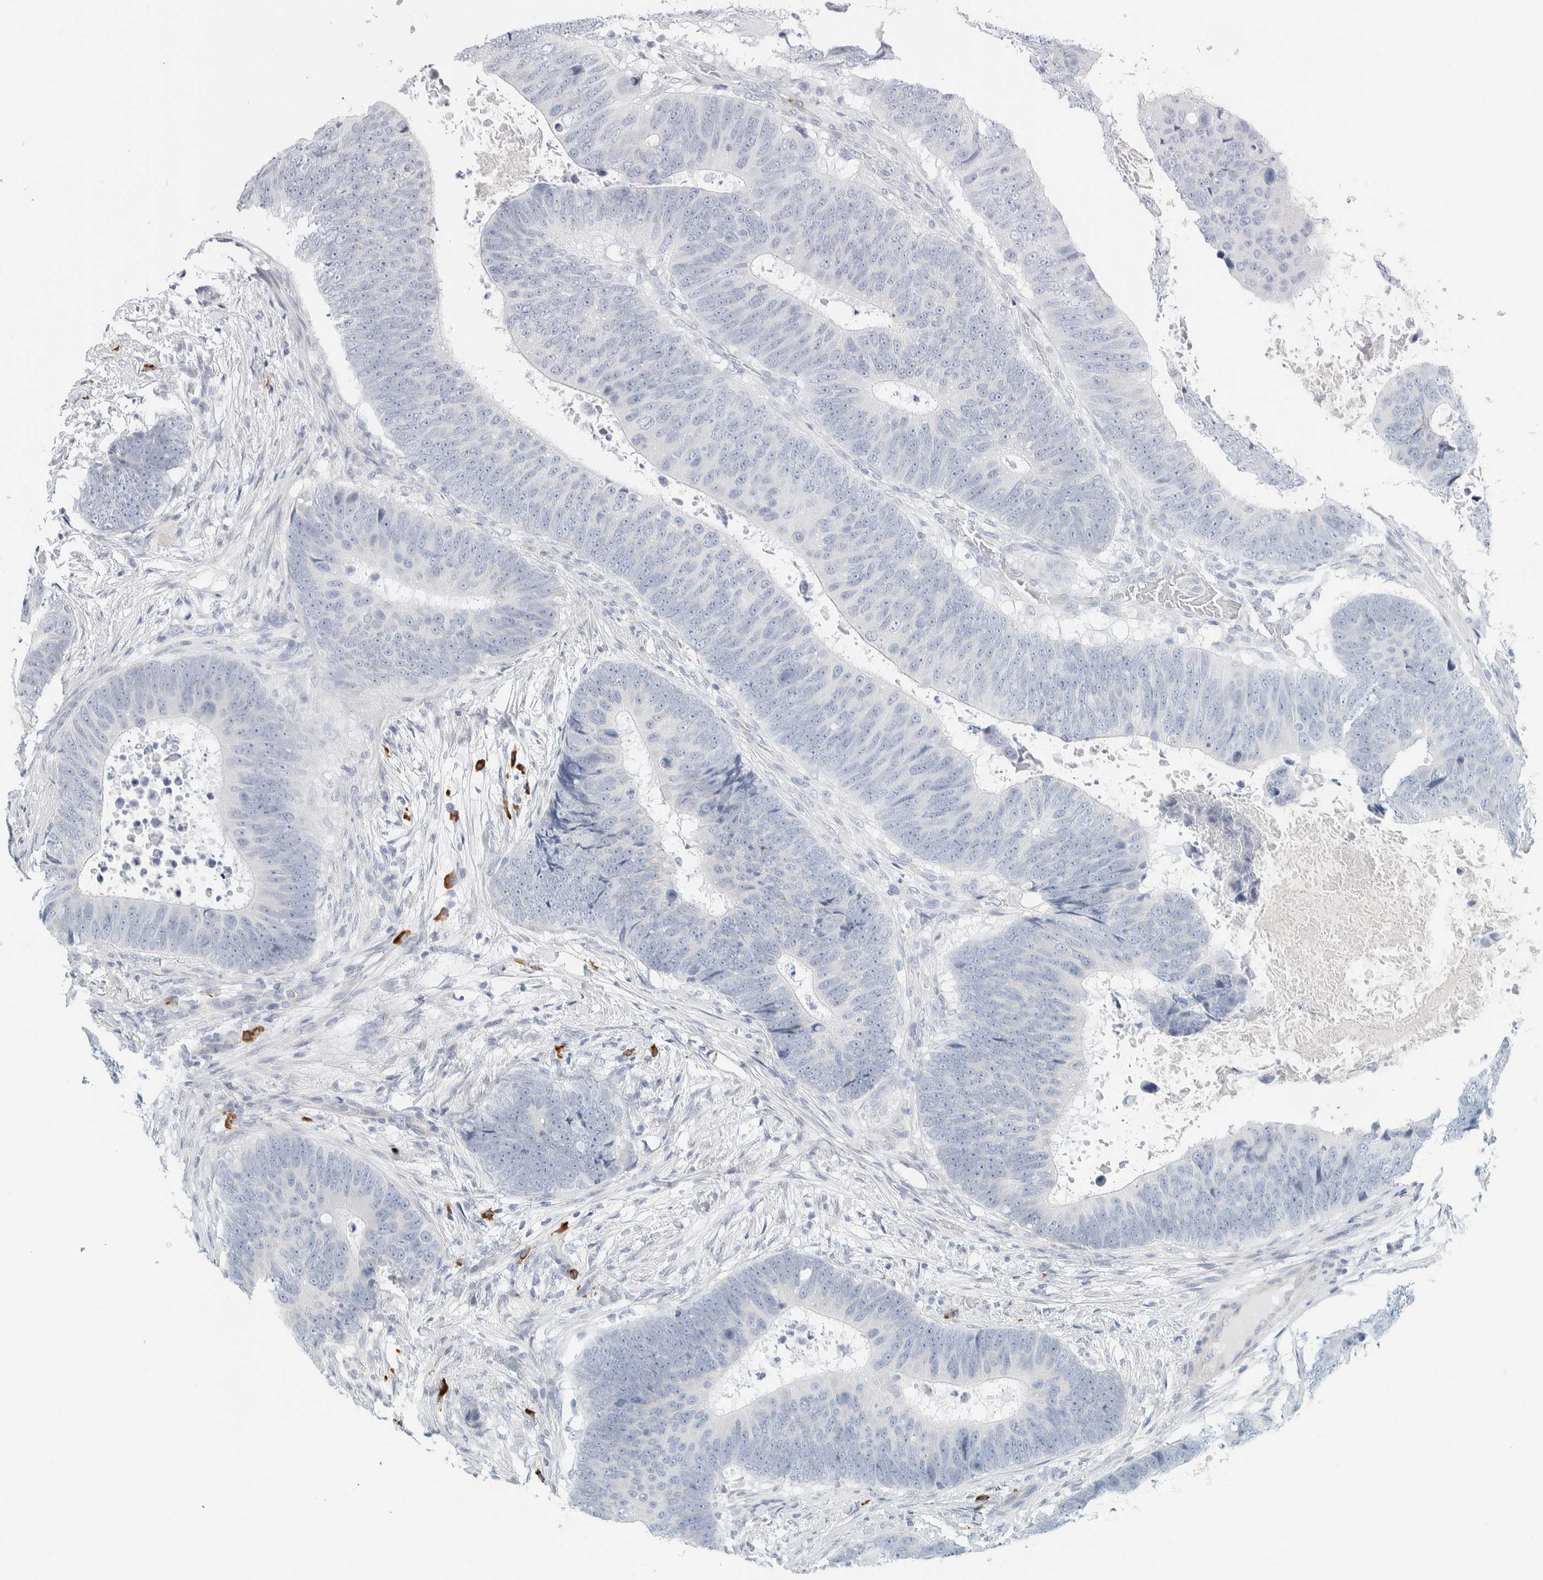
{"staining": {"intensity": "negative", "quantity": "none", "location": "none"}, "tissue": "colorectal cancer", "cell_type": "Tumor cells", "image_type": "cancer", "snomed": [{"axis": "morphology", "description": "Adenocarcinoma, NOS"}, {"axis": "topography", "description": "Colon"}], "caption": "Adenocarcinoma (colorectal) stained for a protein using immunohistochemistry (IHC) demonstrates no staining tumor cells.", "gene": "ARHGAP27", "patient": {"sex": "male", "age": 56}}